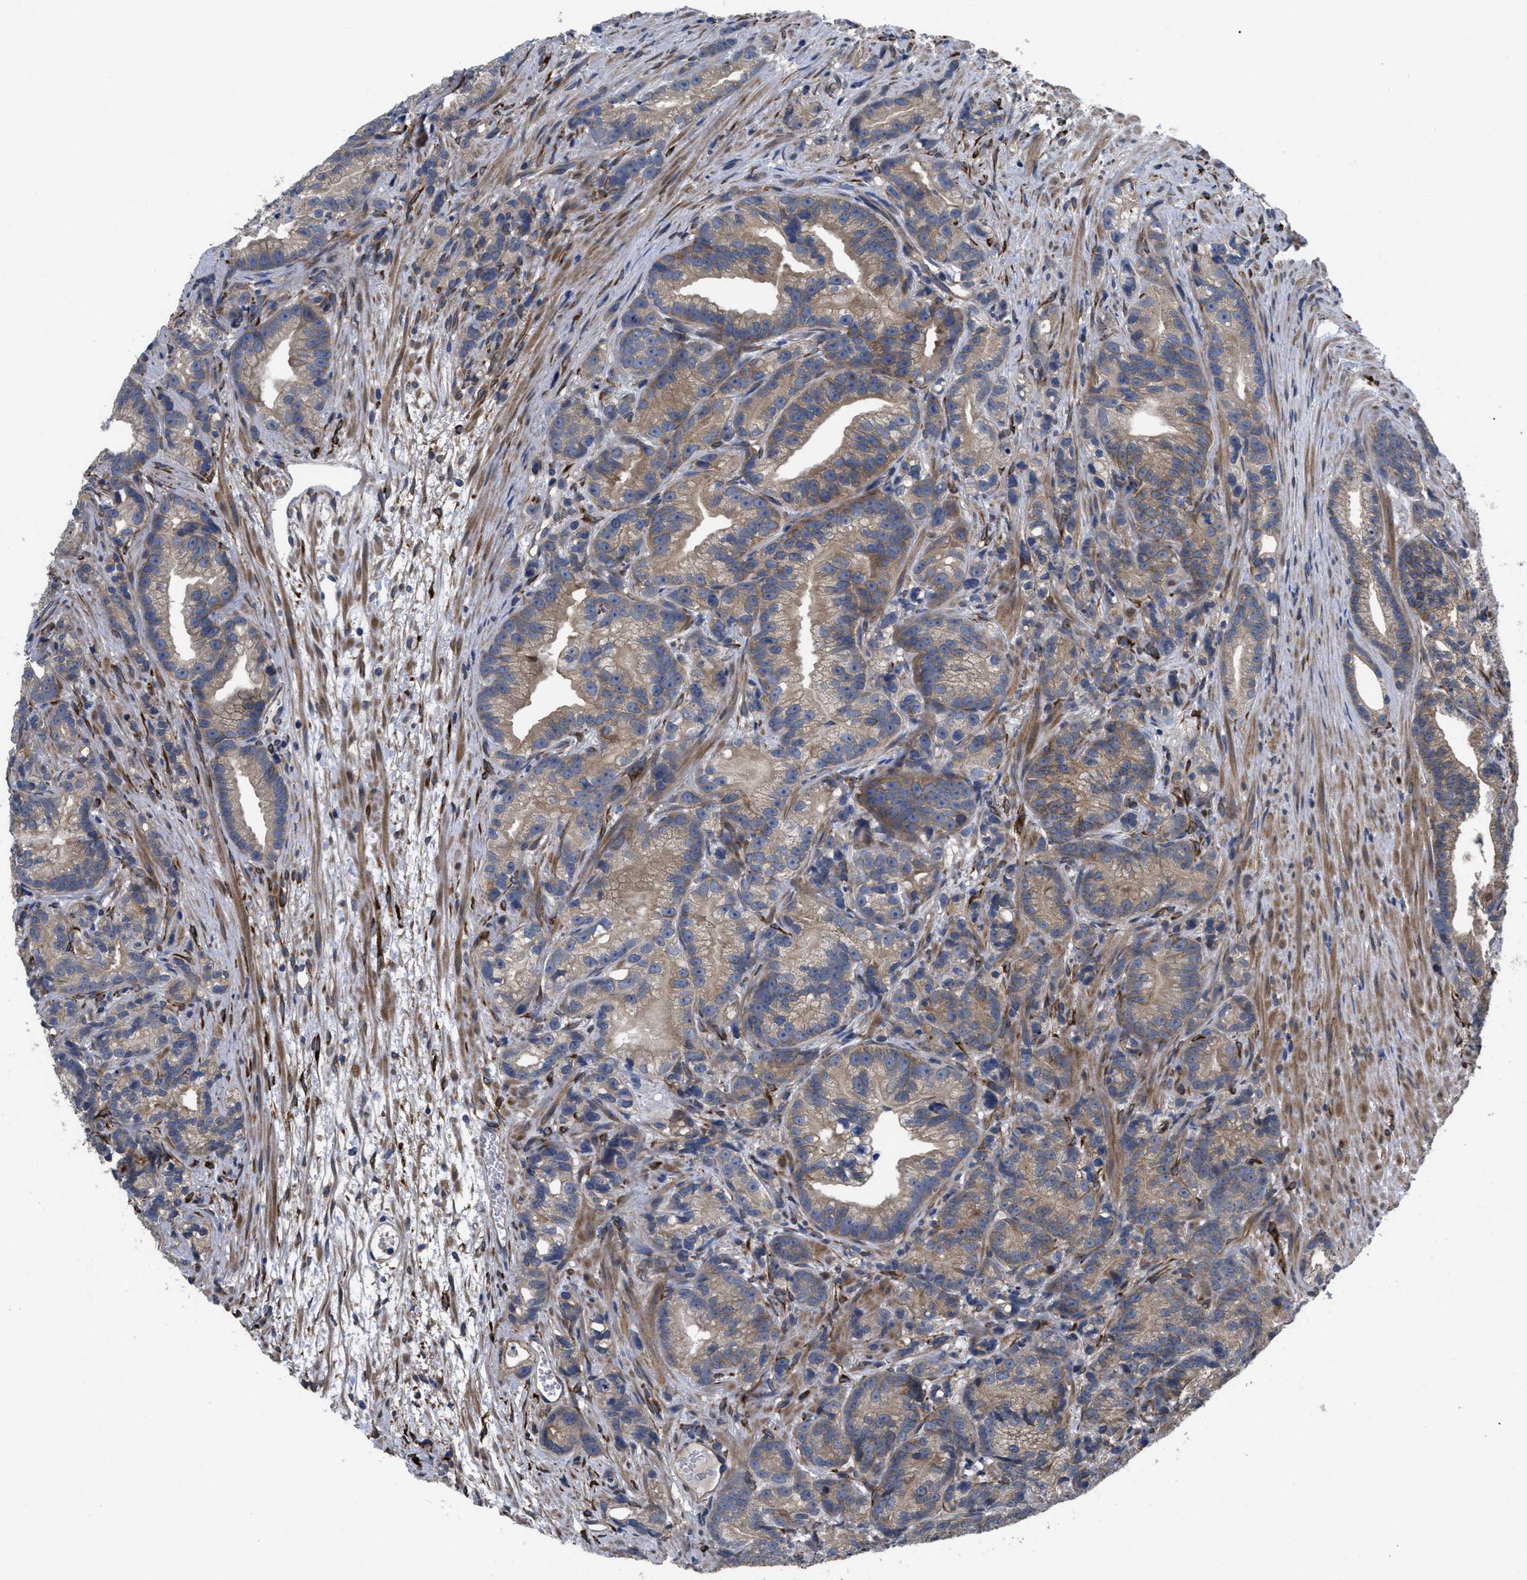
{"staining": {"intensity": "moderate", "quantity": "25%-75%", "location": "cytoplasmic/membranous"}, "tissue": "prostate cancer", "cell_type": "Tumor cells", "image_type": "cancer", "snomed": [{"axis": "morphology", "description": "Adenocarcinoma, Low grade"}, {"axis": "topography", "description": "Prostate"}], "caption": "The histopathology image shows staining of prostate cancer, revealing moderate cytoplasmic/membranous protein expression (brown color) within tumor cells. The staining was performed using DAB (3,3'-diaminobenzidine) to visualize the protein expression in brown, while the nuclei were stained in blue with hematoxylin (Magnification: 20x).", "gene": "SQLE", "patient": {"sex": "male", "age": 89}}